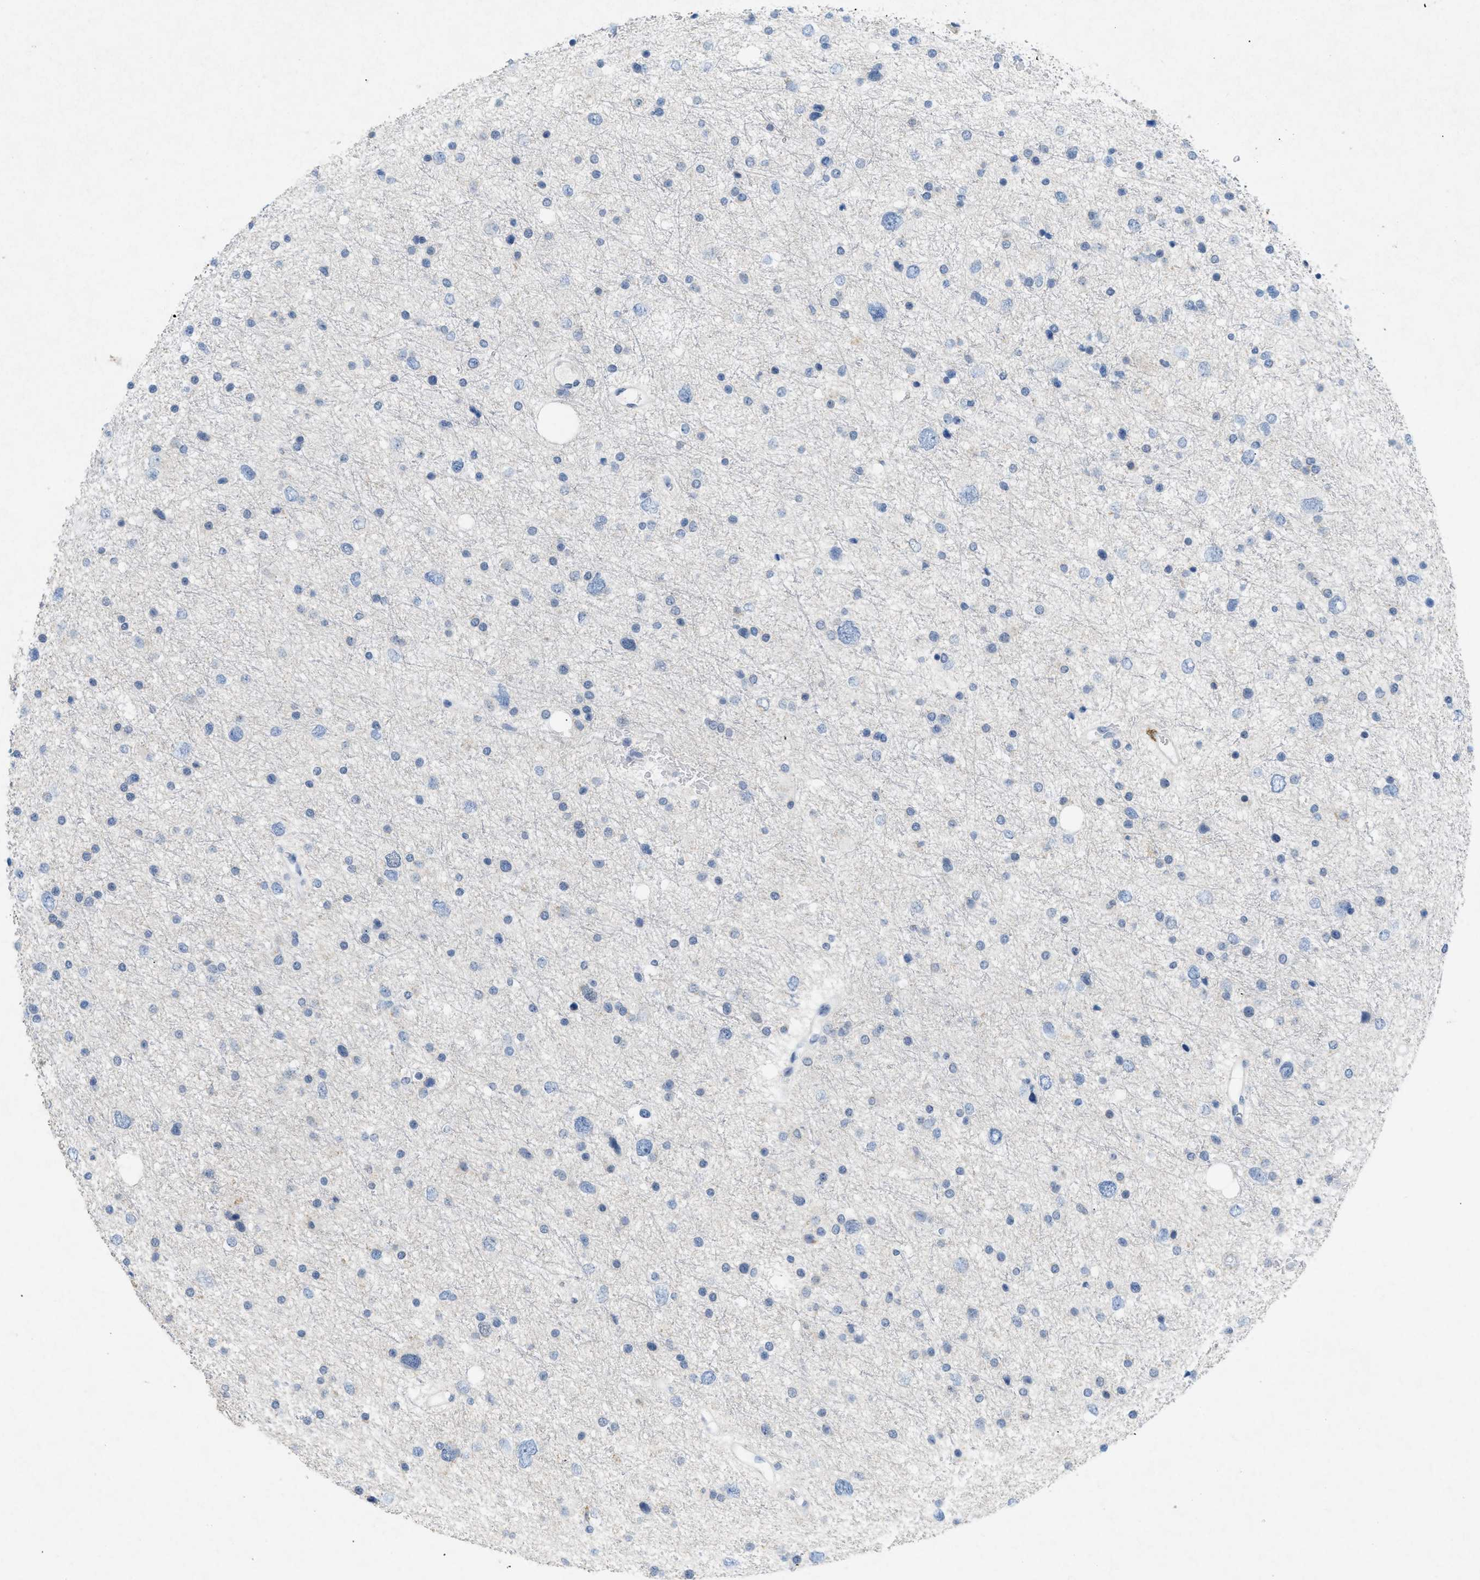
{"staining": {"intensity": "negative", "quantity": "none", "location": "none"}, "tissue": "glioma", "cell_type": "Tumor cells", "image_type": "cancer", "snomed": [{"axis": "morphology", "description": "Glioma, malignant, Low grade"}, {"axis": "topography", "description": "Brain"}], "caption": "Immunohistochemical staining of human malignant glioma (low-grade) shows no significant expression in tumor cells.", "gene": "TASOR", "patient": {"sex": "female", "age": 37}}